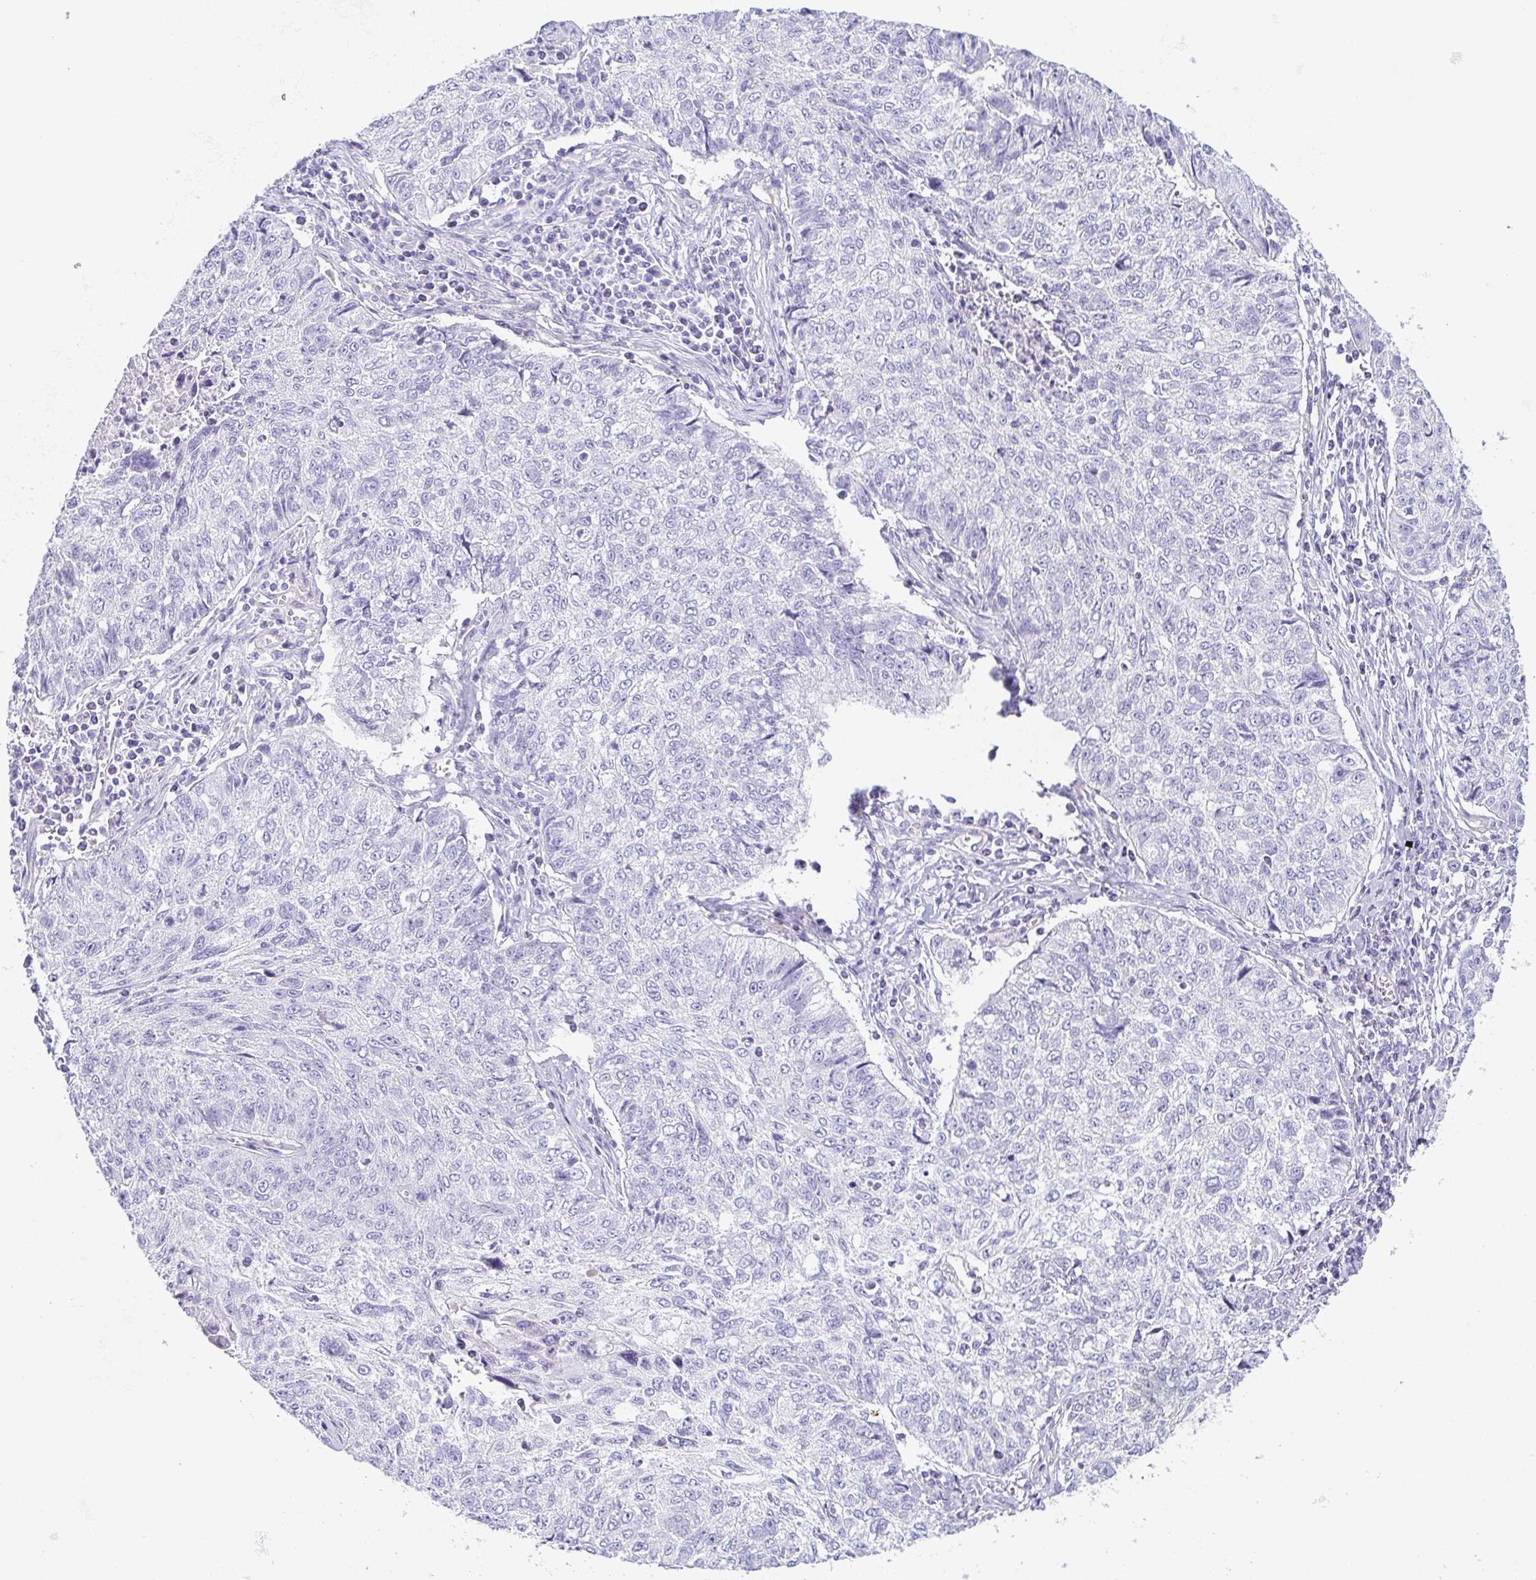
{"staining": {"intensity": "negative", "quantity": "none", "location": "none"}, "tissue": "lung cancer", "cell_type": "Tumor cells", "image_type": "cancer", "snomed": [{"axis": "morphology", "description": "Normal morphology"}, {"axis": "morphology", "description": "Aneuploidy"}, {"axis": "morphology", "description": "Squamous cell carcinoma, NOS"}, {"axis": "topography", "description": "Lymph node"}, {"axis": "topography", "description": "Lung"}], "caption": "Micrograph shows no protein staining in tumor cells of lung cancer (aneuploidy) tissue.", "gene": "PRR4", "patient": {"sex": "female", "age": 76}}